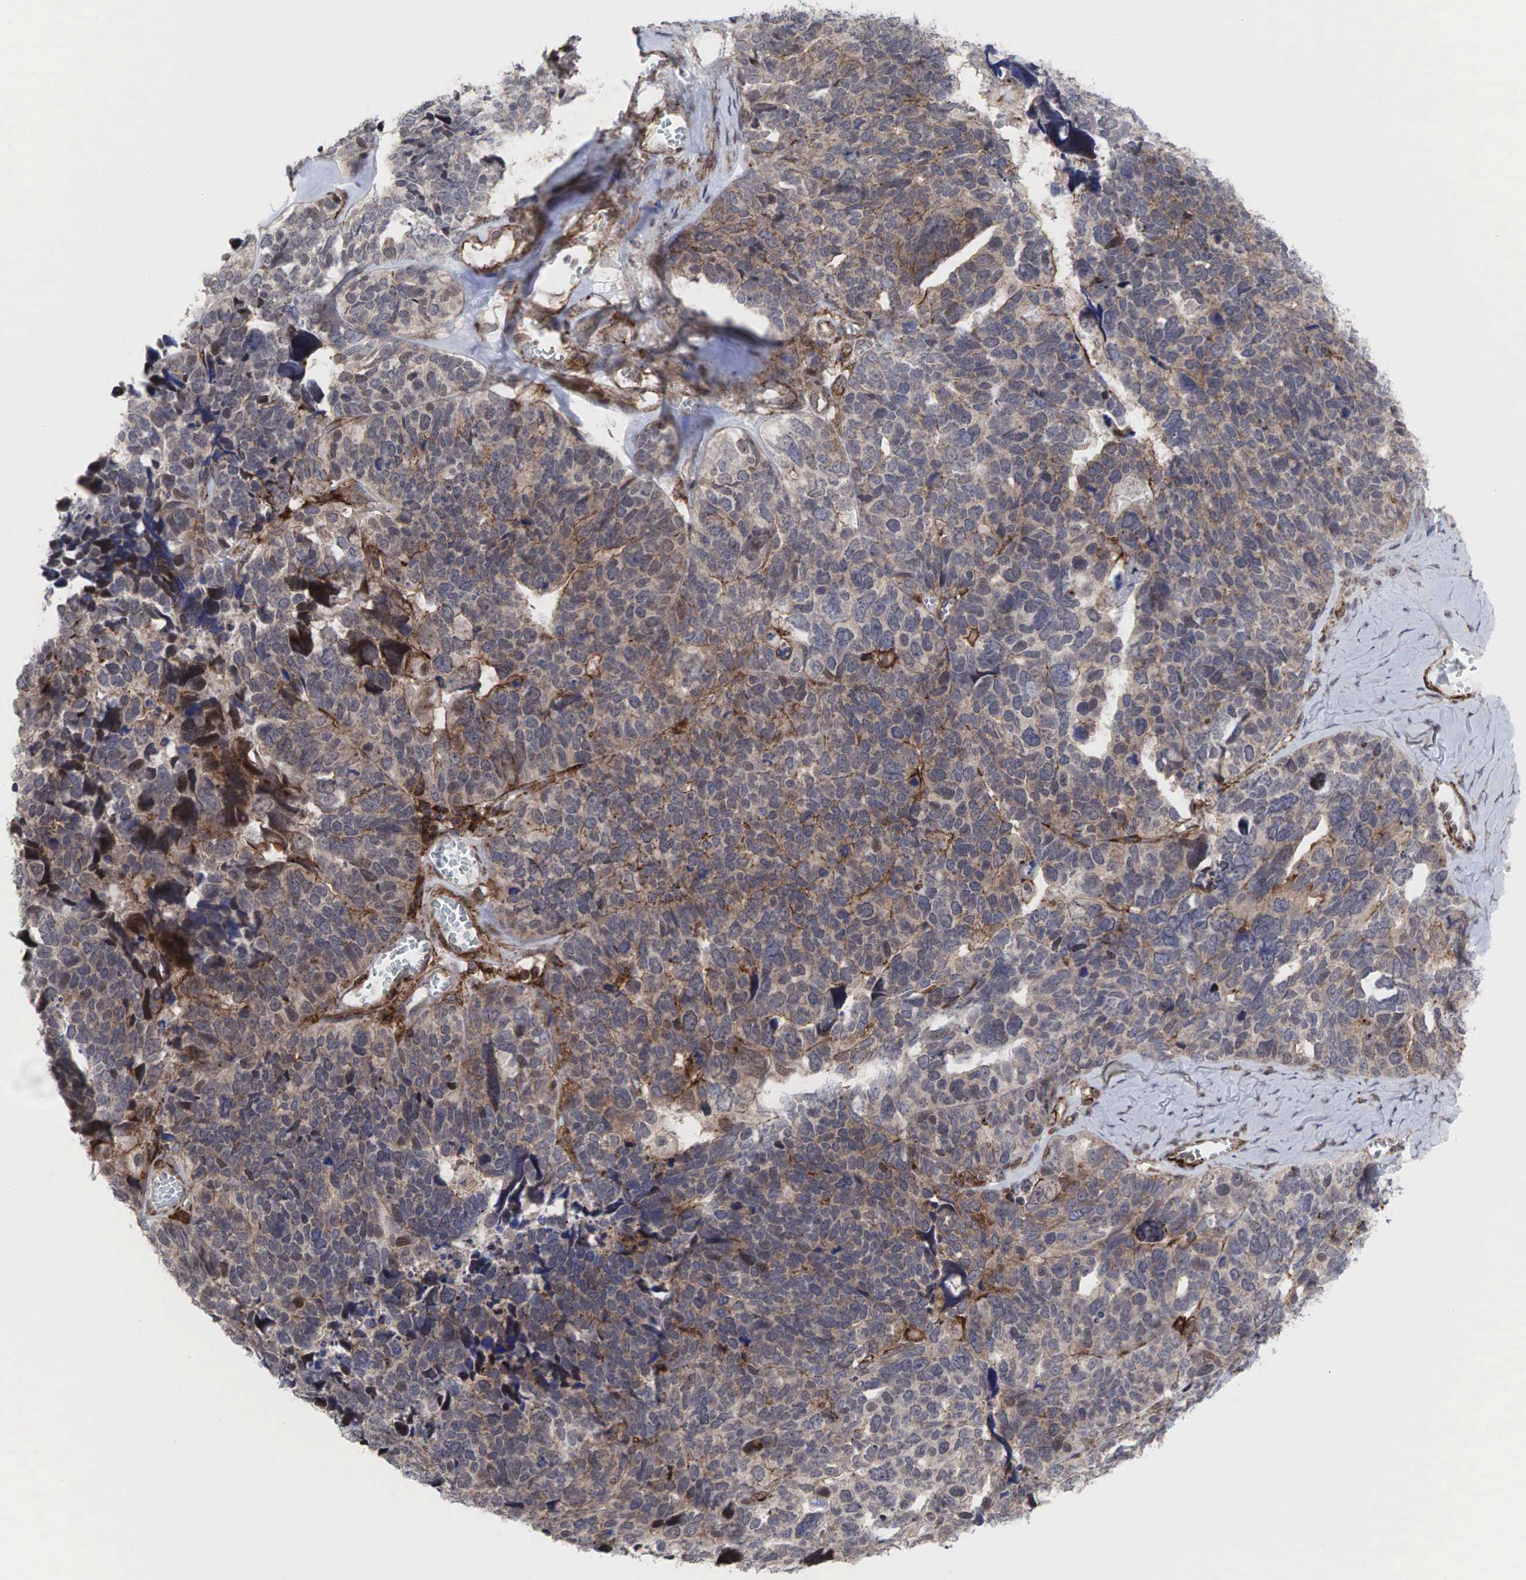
{"staining": {"intensity": "weak", "quantity": ">75%", "location": "cytoplasmic/membranous"}, "tissue": "ovarian cancer", "cell_type": "Tumor cells", "image_type": "cancer", "snomed": [{"axis": "morphology", "description": "Cystadenocarcinoma, serous, NOS"}, {"axis": "topography", "description": "Ovary"}], "caption": "There is low levels of weak cytoplasmic/membranous positivity in tumor cells of ovarian cancer, as demonstrated by immunohistochemical staining (brown color).", "gene": "GPRASP1", "patient": {"sex": "female", "age": 77}}